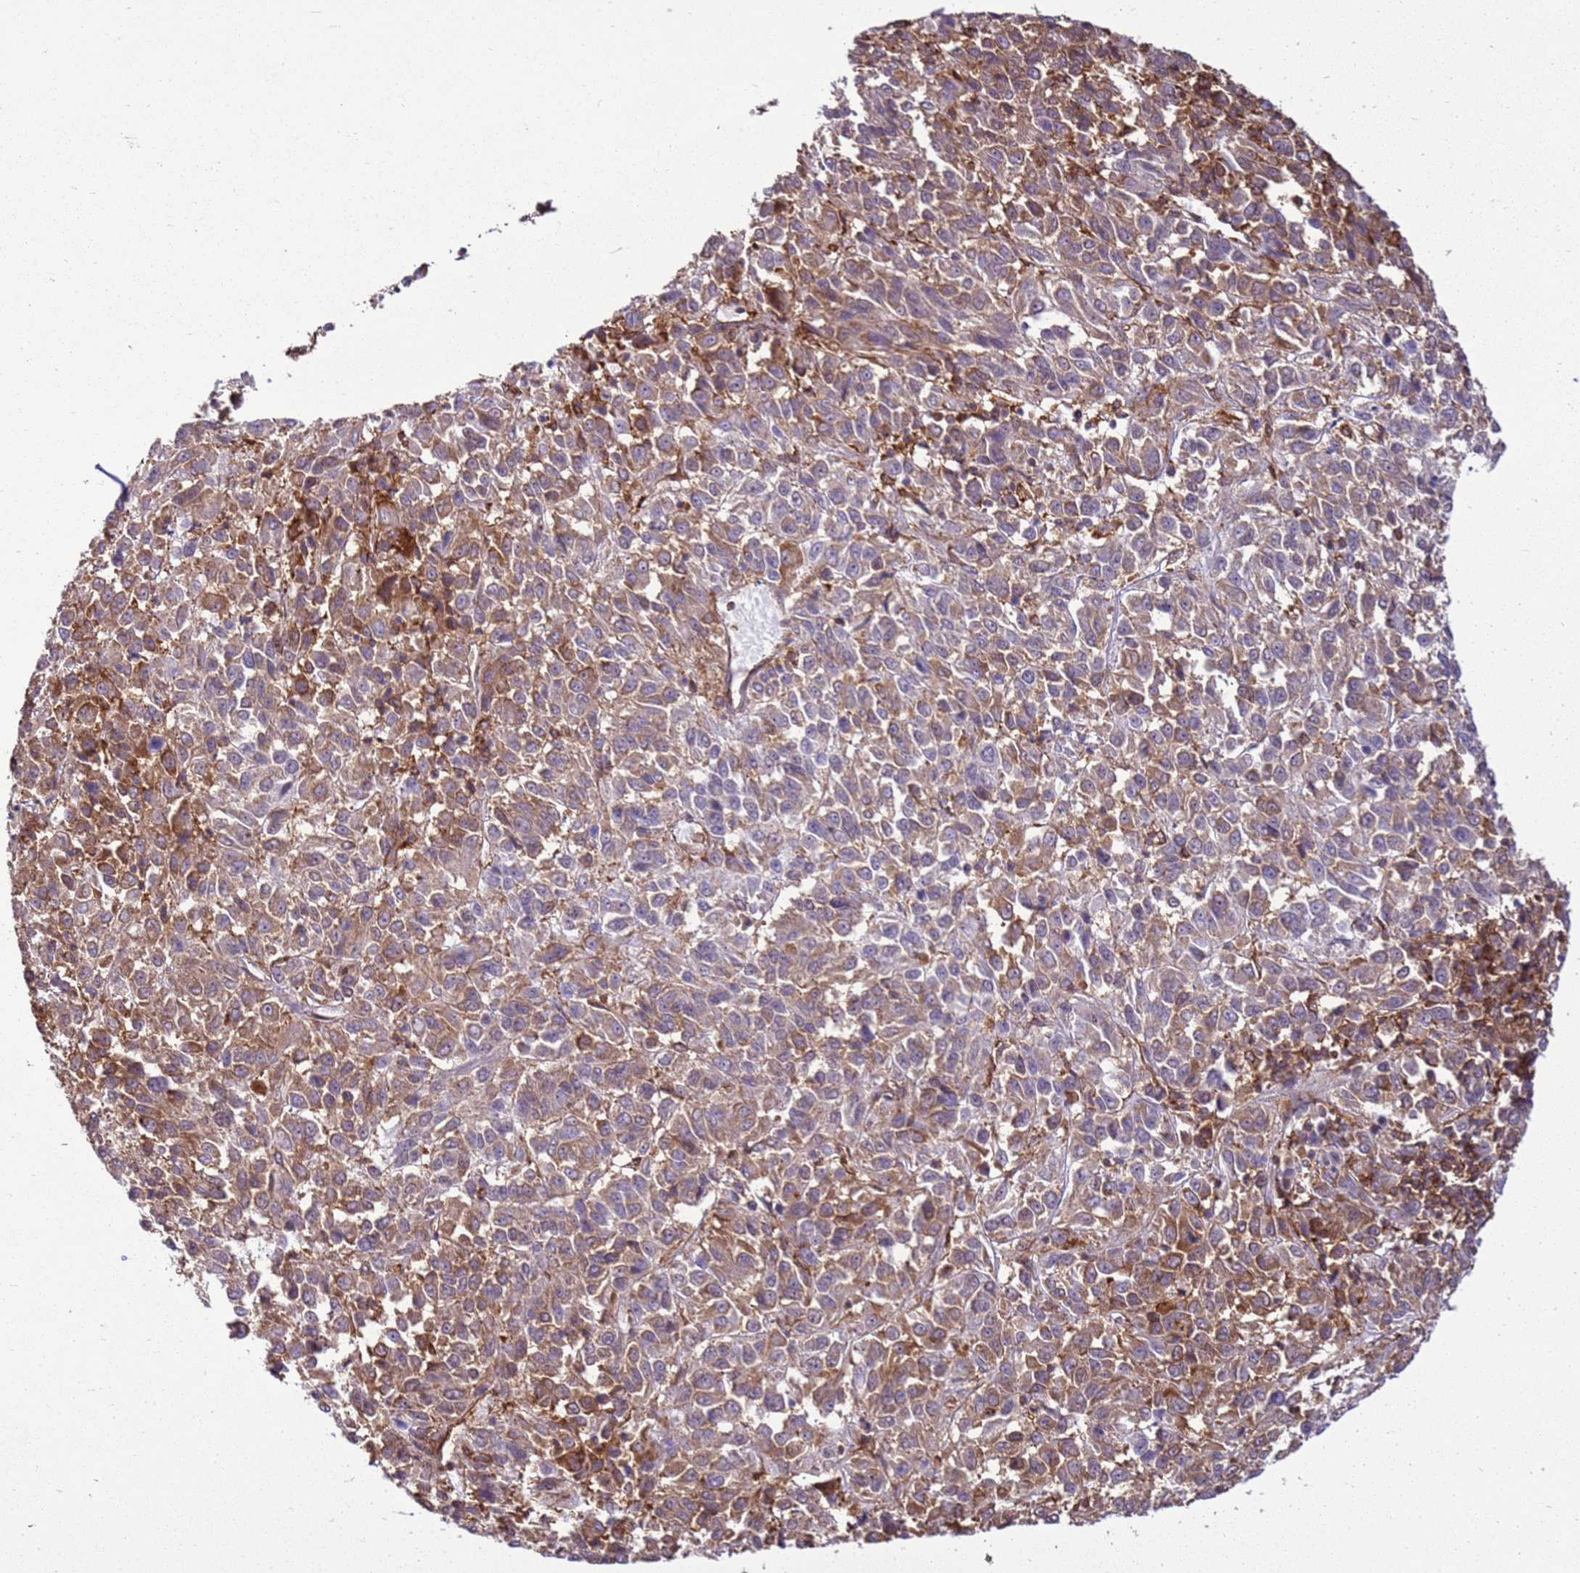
{"staining": {"intensity": "moderate", "quantity": "25%-75%", "location": "cytoplasmic/membranous"}, "tissue": "melanoma", "cell_type": "Tumor cells", "image_type": "cancer", "snomed": [{"axis": "morphology", "description": "Malignant melanoma, Metastatic site"}, {"axis": "topography", "description": "Lung"}], "caption": "A high-resolution image shows immunohistochemistry staining of melanoma, which shows moderate cytoplasmic/membranous expression in approximately 25%-75% of tumor cells.", "gene": "GABRE", "patient": {"sex": "male", "age": 64}}